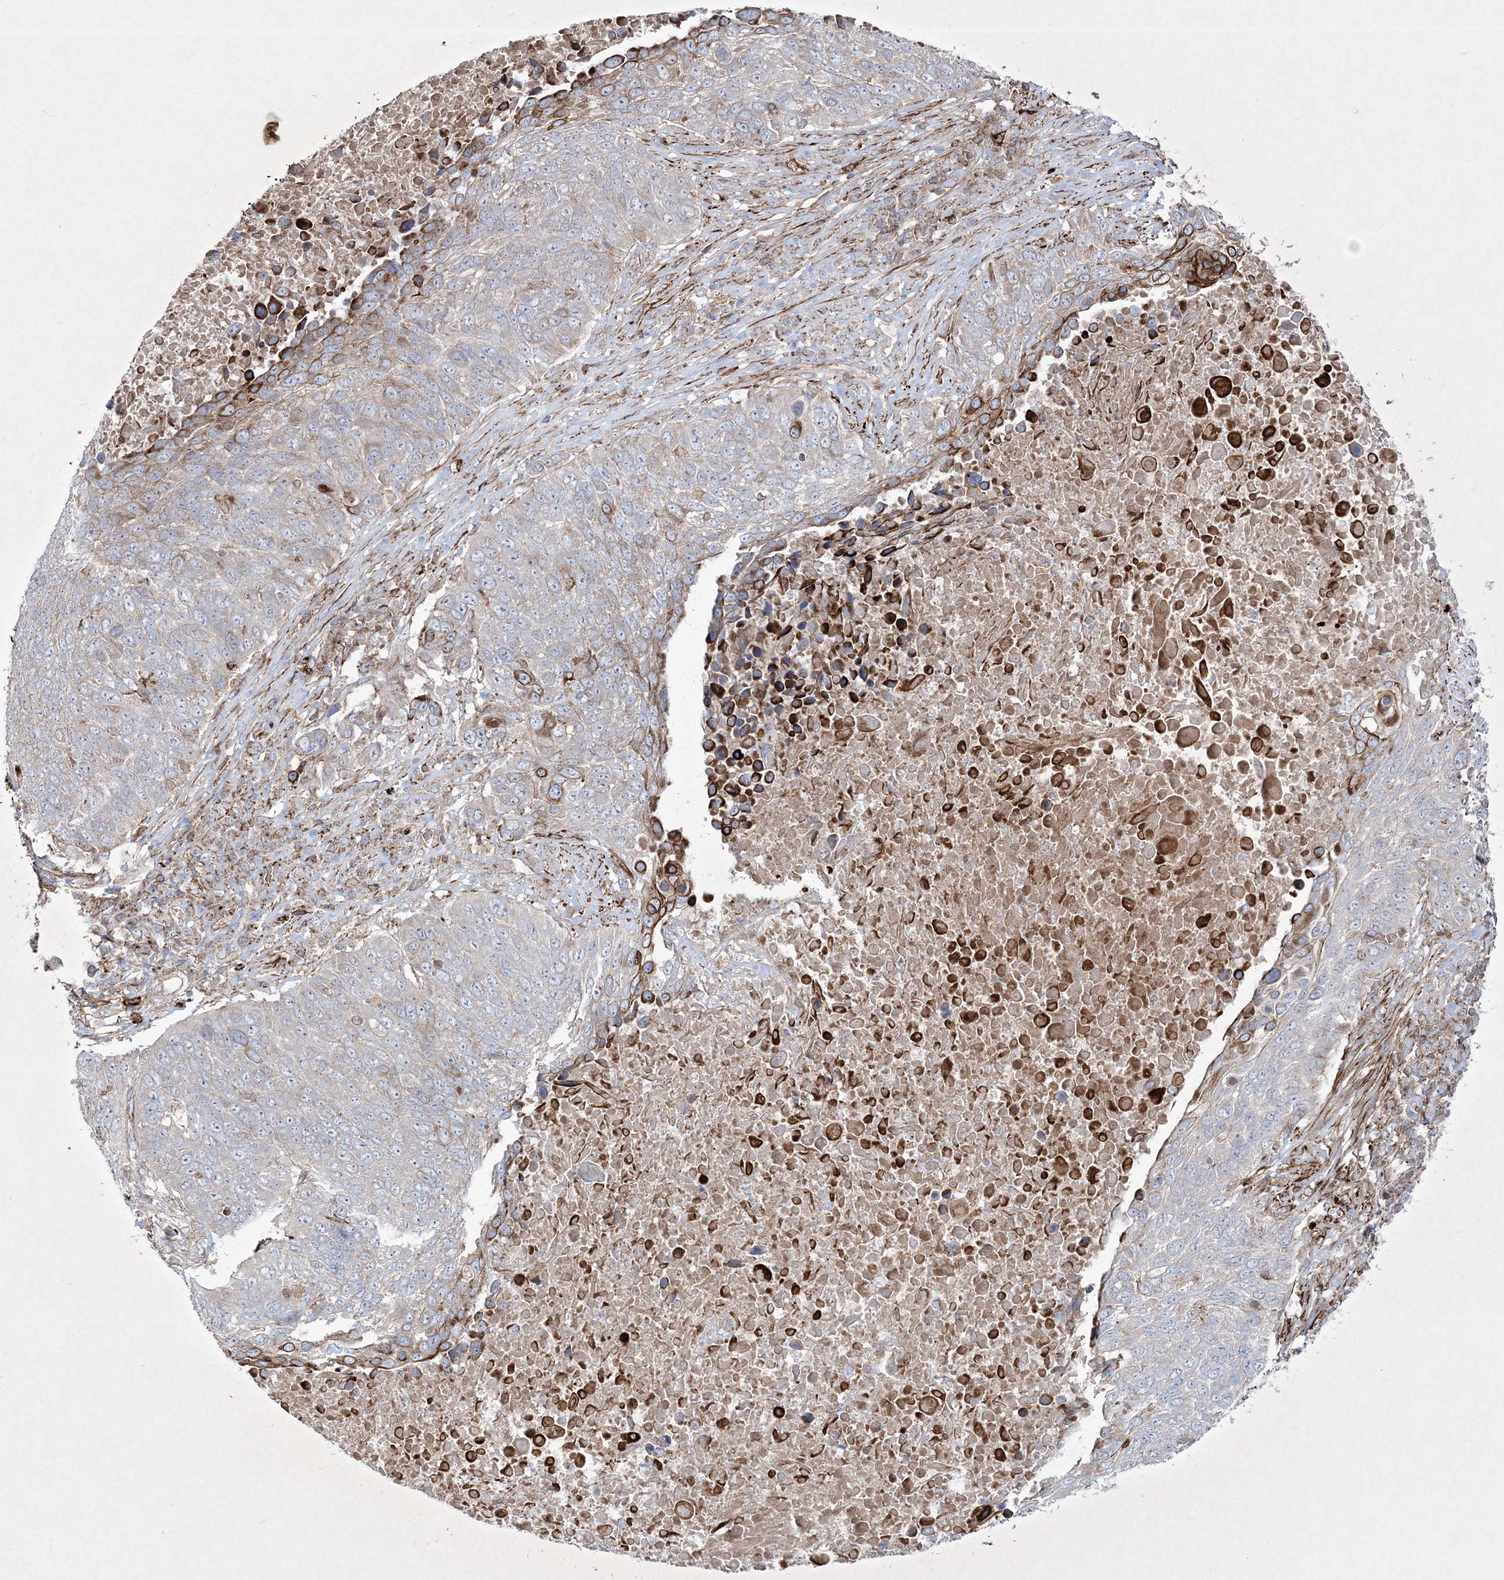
{"staining": {"intensity": "strong", "quantity": "<25%", "location": "cytoplasmic/membranous"}, "tissue": "lung cancer", "cell_type": "Tumor cells", "image_type": "cancer", "snomed": [{"axis": "morphology", "description": "Squamous cell carcinoma, NOS"}, {"axis": "topography", "description": "Lung"}], "caption": "A micrograph showing strong cytoplasmic/membranous positivity in about <25% of tumor cells in lung squamous cell carcinoma, as visualized by brown immunohistochemical staining.", "gene": "RICTOR", "patient": {"sex": "male", "age": 66}}